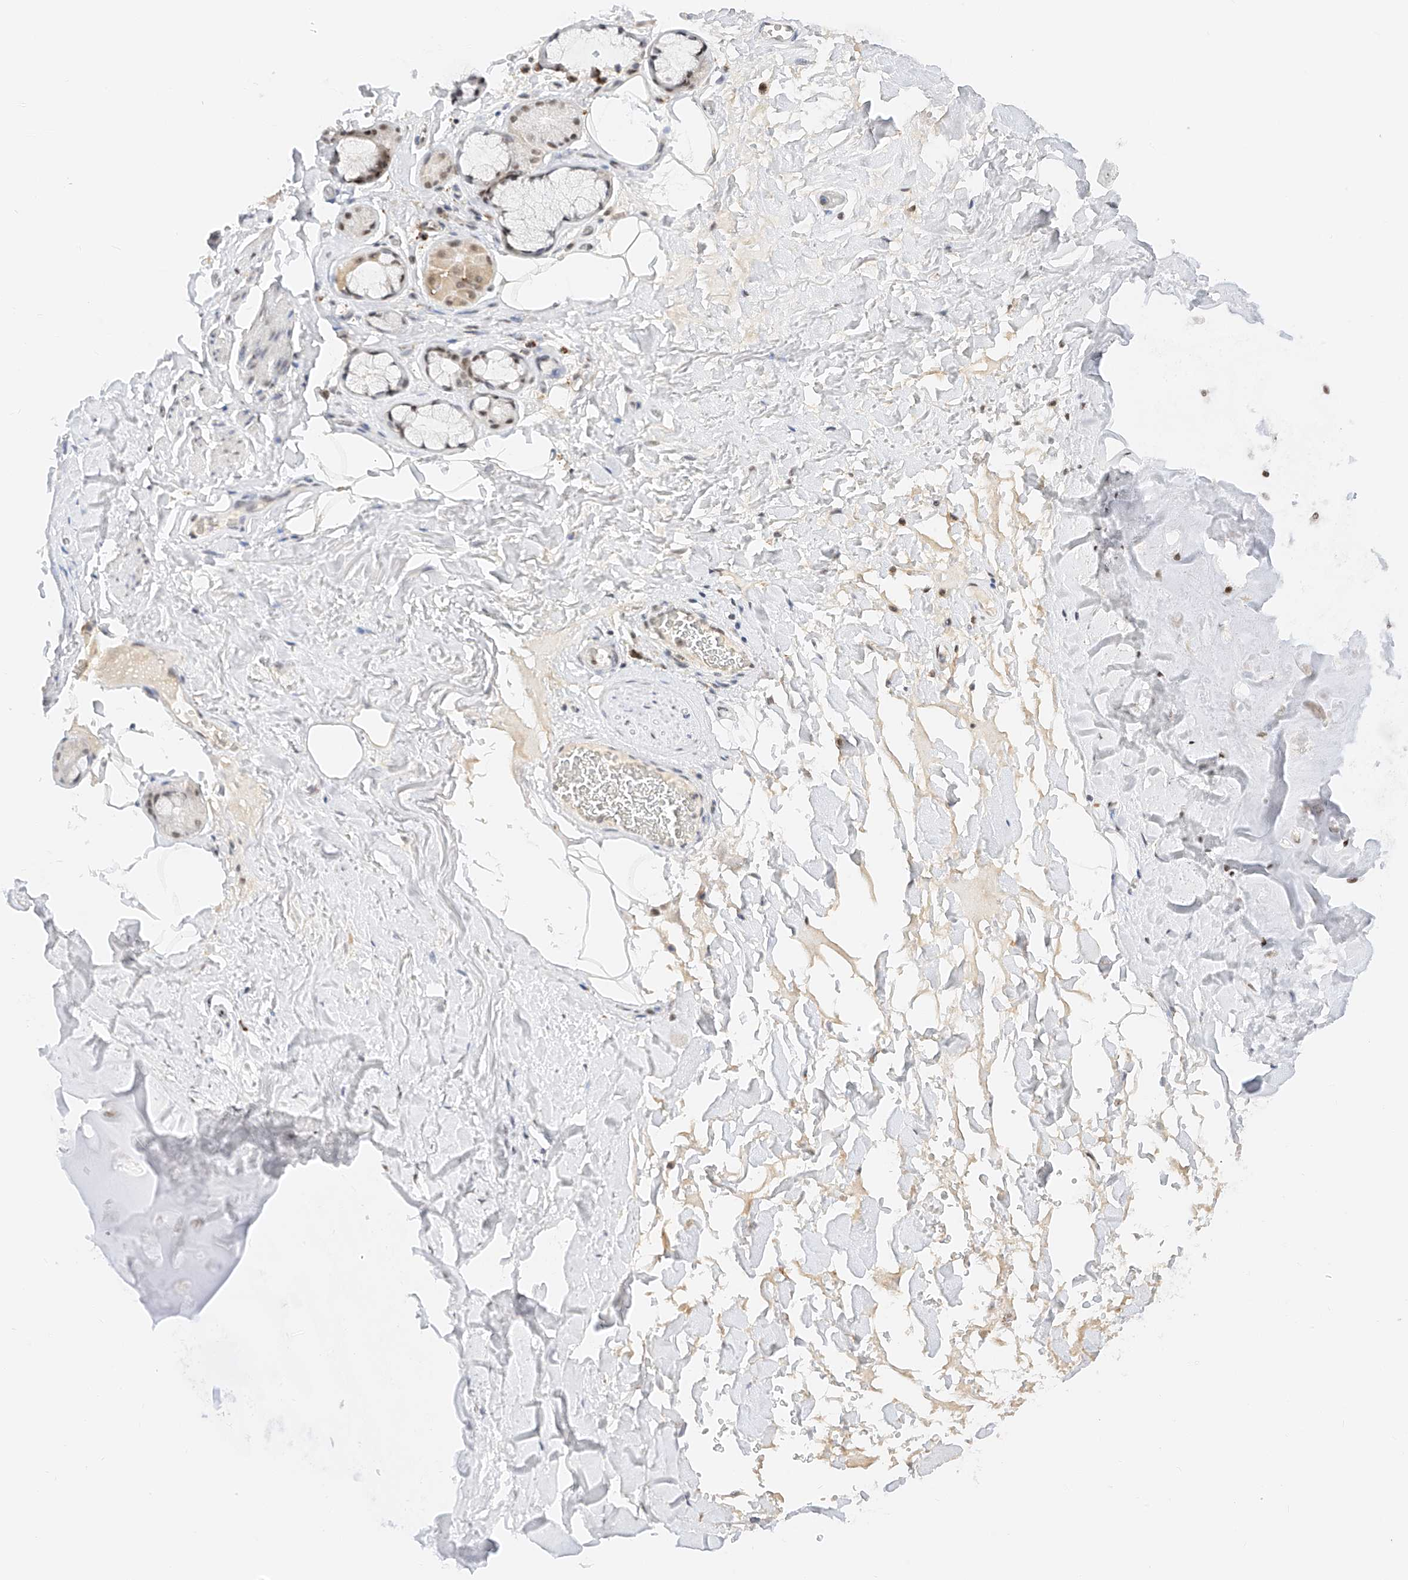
{"staining": {"intensity": "negative", "quantity": "none", "location": "none"}, "tissue": "adipose tissue", "cell_type": "Adipocytes", "image_type": "normal", "snomed": [{"axis": "morphology", "description": "Normal tissue, NOS"}, {"axis": "topography", "description": "Cartilage tissue"}], "caption": "A high-resolution micrograph shows IHC staining of unremarkable adipose tissue, which demonstrates no significant expression in adipocytes. (DAB (3,3'-diaminobenzidine) immunohistochemistry (IHC) with hematoxylin counter stain).", "gene": "NRF1", "patient": {"sex": "female", "age": 63}}